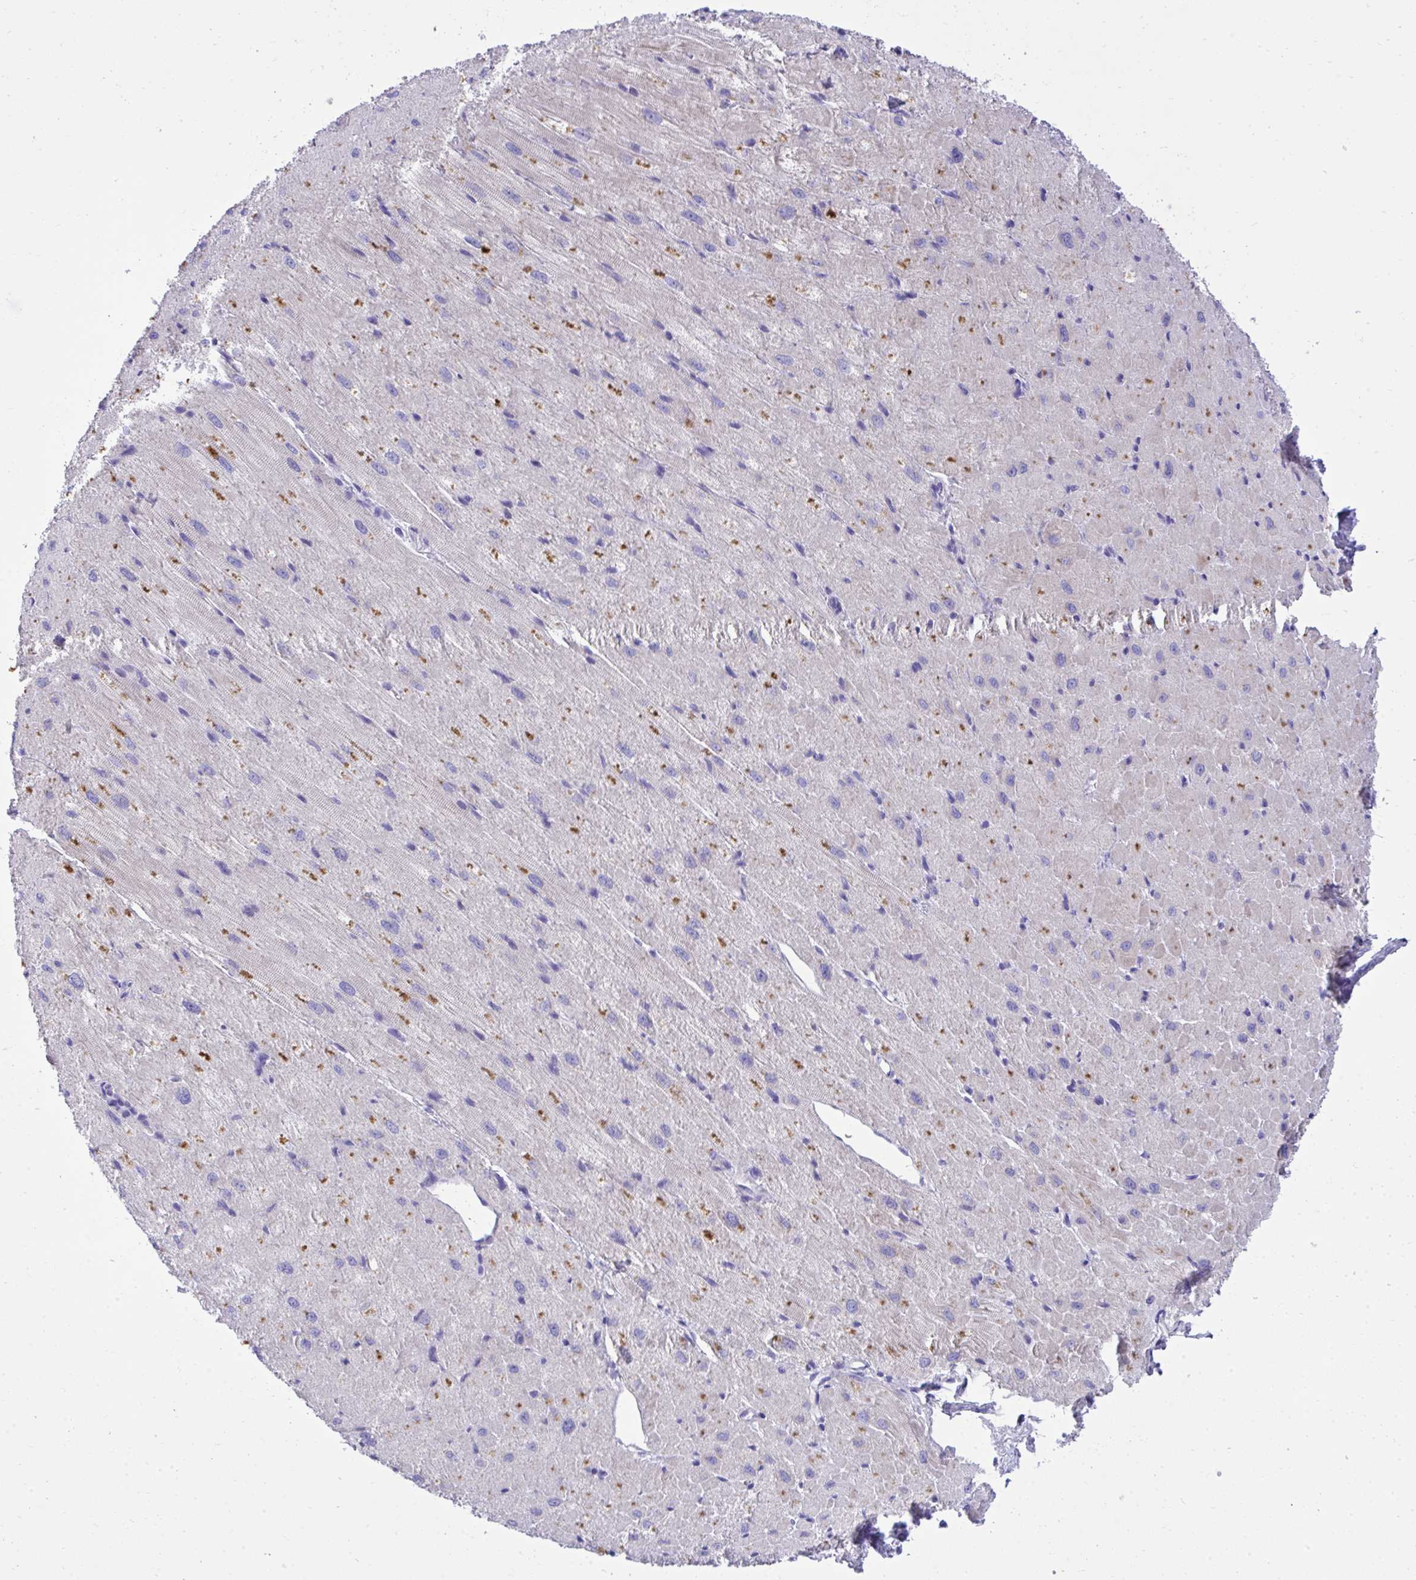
{"staining": {"intensity": "moderate", "quantity": "25%-75%", "location": "cytoplasmic/membranous"}, "tissue": "heart muscle", "cell_type": "Cardiomyocytes", "image_type": "normal", "snomed": [{"axis": "morphology", "description": "Normal tissue, NOS"}, {"axis": "topography", "description": "Heart"}], "caption": "Heart muscle stained with DAB IHC reveals medium levels of moderate cytoplasmic/membranous expression in about 25%-75% of cardiomyocytes.", "gene": "ST6GALNAC3", "patient": {"sex": "male", "age": 62}}